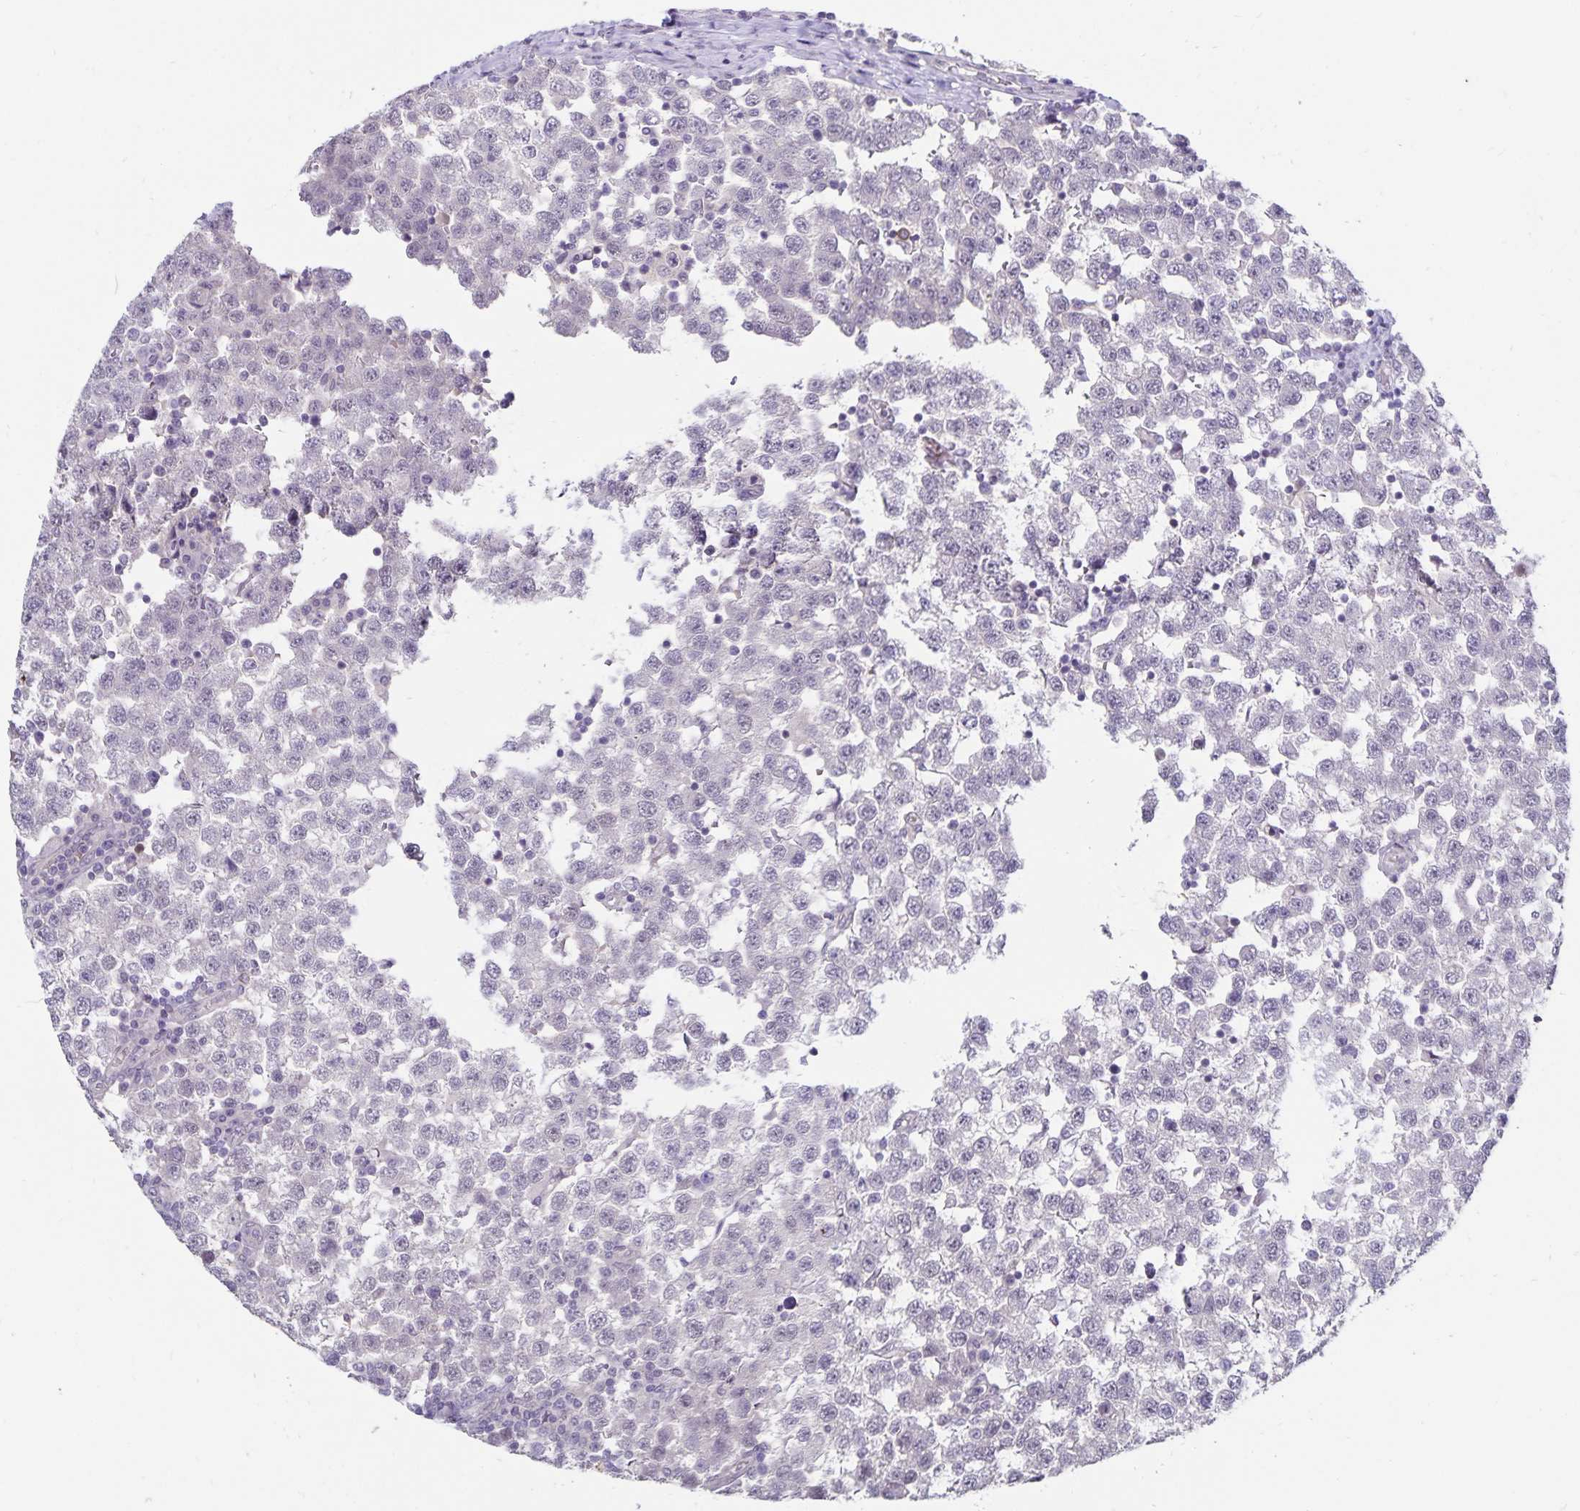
{"staining": {"intensity": "negative", "quantity": "none", "location": "none"}, "tissue": "testis cancer", "cell_type": "Tumor cells", "image_type": "cancer", "snomed": [{"axis": "morphology", "description": "Seminoma, NOS"}, {"axis": "topography", "description": "Testis"}], "caption": "Seminoma (testis) was stained to show a protein in brown. There is no significant expression in tumor cells.", "gene": "CDKN2B", "patient": {"sex": "male", "age": 34}}